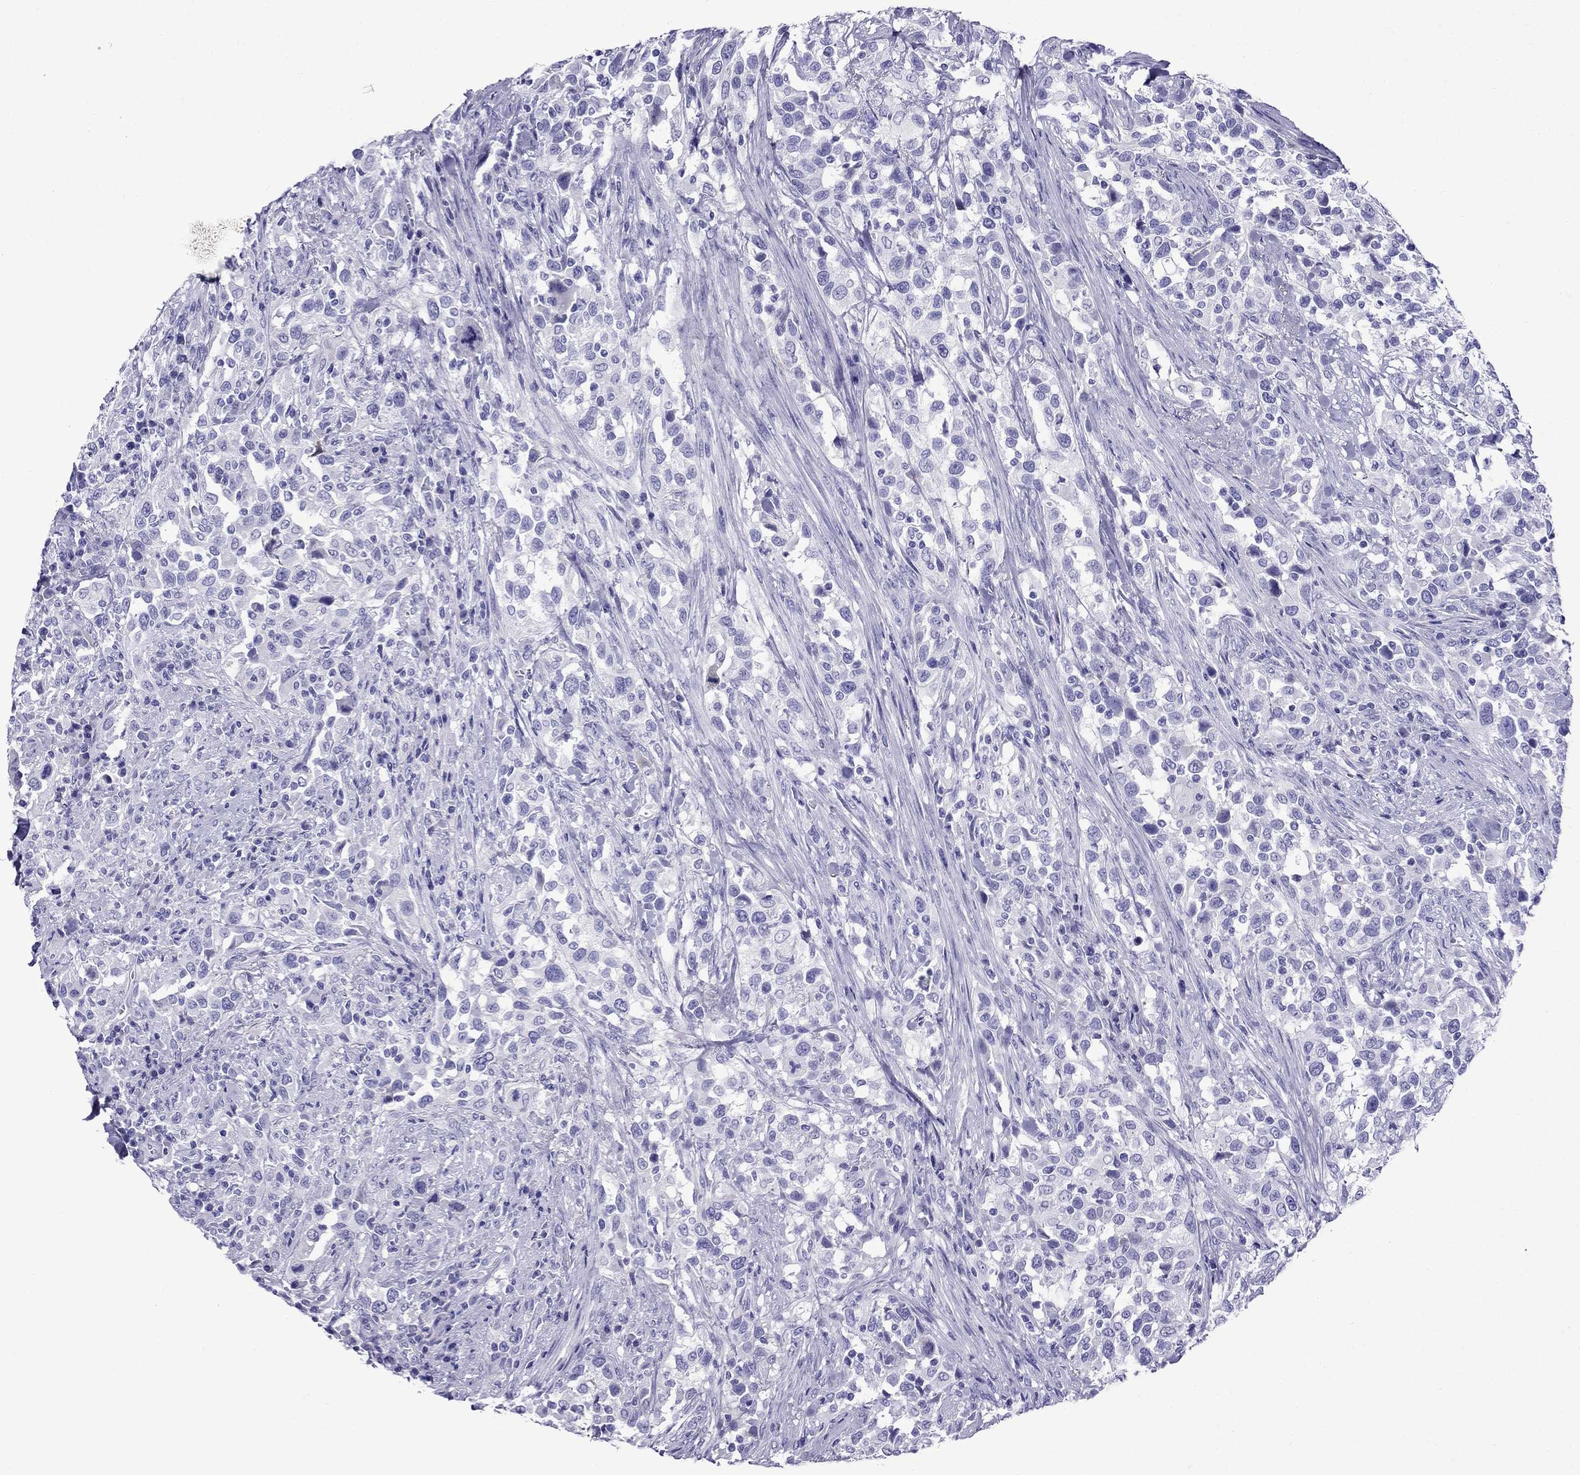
{"staining": {"intensity": "negative", "quantity": "none", "location": "none"}, "tissue": "urothelial cancer", "cell_type": "Tumor cells", "image_type": "cancer", "snomed": [{"axis": "morphology", "description": "Urothelial carcinoma, NOS"}, {"axis": "morphology", "description": "Urothelial carcinoma, High grade"}, {"axis": "topography", "description": "Urinary bladder"}], "caption": "High power microscopy image of an immunohistochemistry histopathology image of high-grade urothelial carcinoma, revealing no significant staining in tumor cells.", "gene": "CRYBA1", "patient": {"sex": "female", "age": 64}}